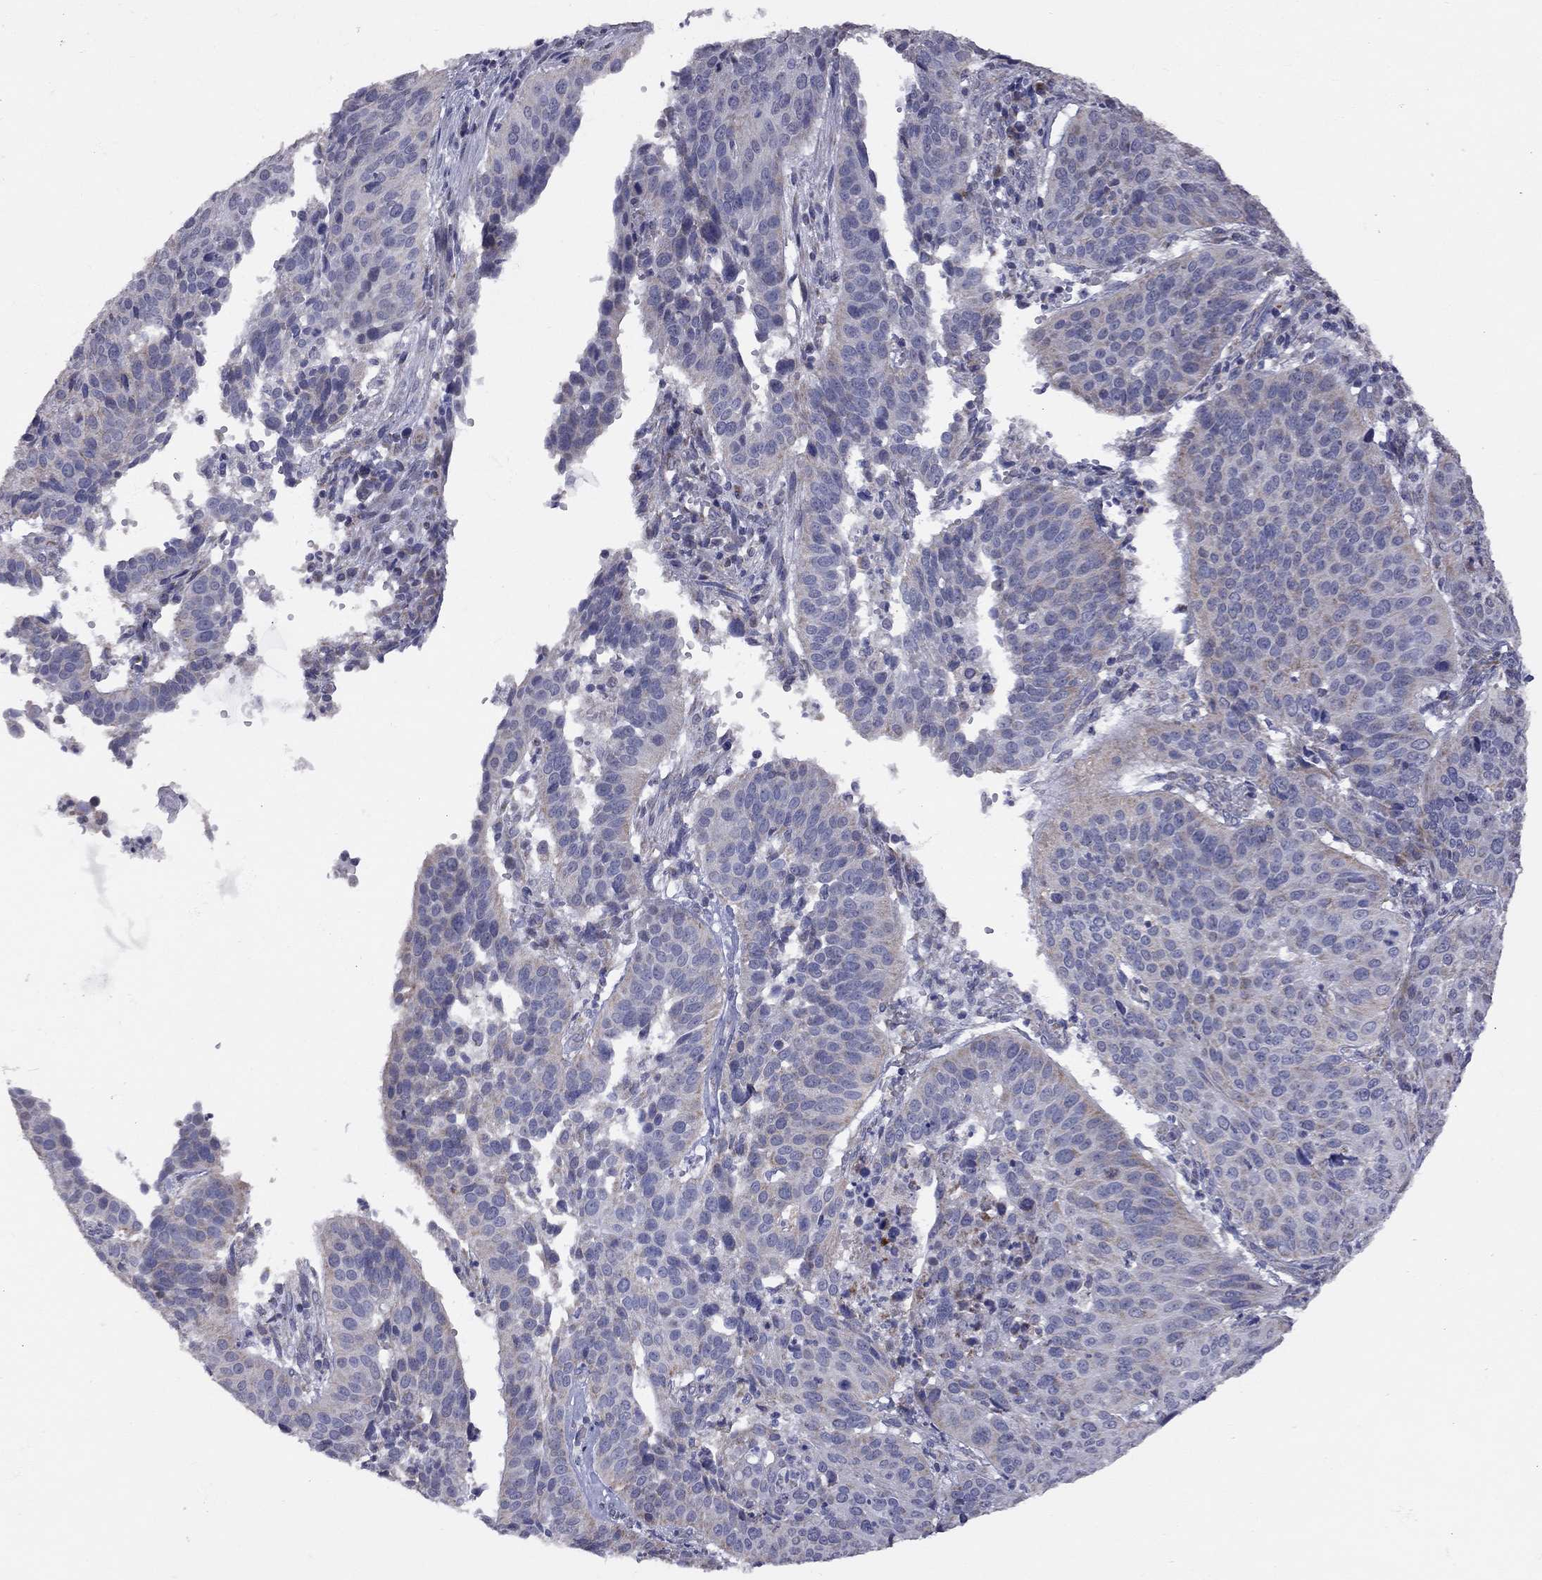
{"staining": {"intensity": "moderate", "quantity": "<25%", "location": "cytoplasmic/membranous"}, "tissue": "cervical cancer", "cell_type": "Tumor cells", "image_type": "cancer", "snomed": [{"axis": "morphology", "description": "Normal tissue, NOS"}, {"axis": "morphology", "description": "Squamous cell carcinoma, NOS"}, {"axis": "topography", "description": "Cervix"}], "caption": "Immunohistochemistry (IHC) of human cervical cancer shows low levels of moderate cytoplasmic/membranous expression in approximately <25% of tumor cells.", "gene": "NDUFB1", "patient": {"sex": "female", "age": 39}}